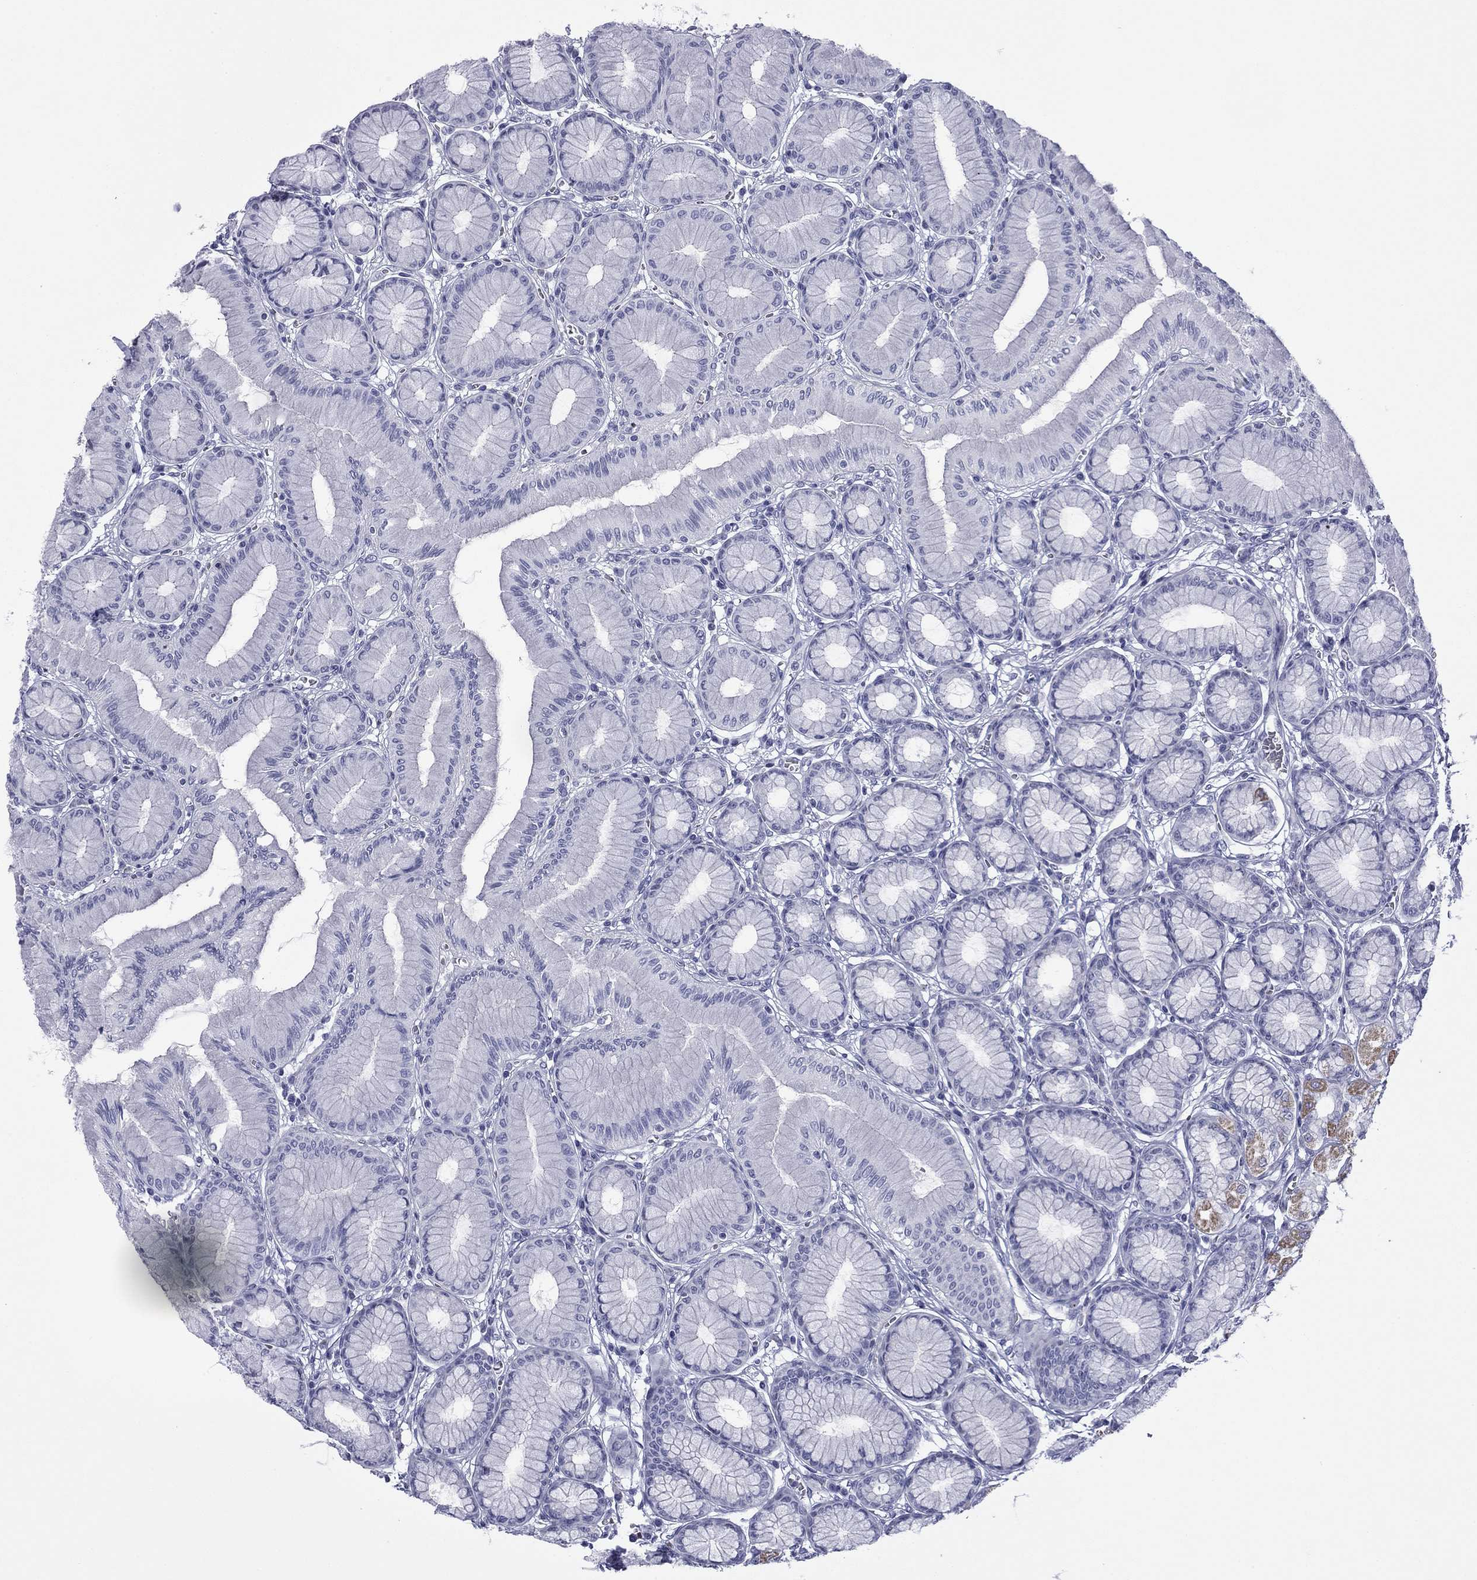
{"staining": {"intensity": "negative", "quantity": "none", "location": "none"}, "tissue": "stomach", "cell_type": "Glandular cells", "image_type": "normal", "snomed": [{"axis": "morphology", "description": "Normal tissue, NOS"}, {"axis": "topography", "description": "Stomach"}, {"axis": "topography", "description": "Stomach, lower"}], "caption": "This is a photomicrograph of IHC staining of benign stomach, which shows no expression in glandular cells. (DAB immunohistochemistry, high magnification).", "gene": "ZP2", "patient": {"sex": "male", "age": 76}}